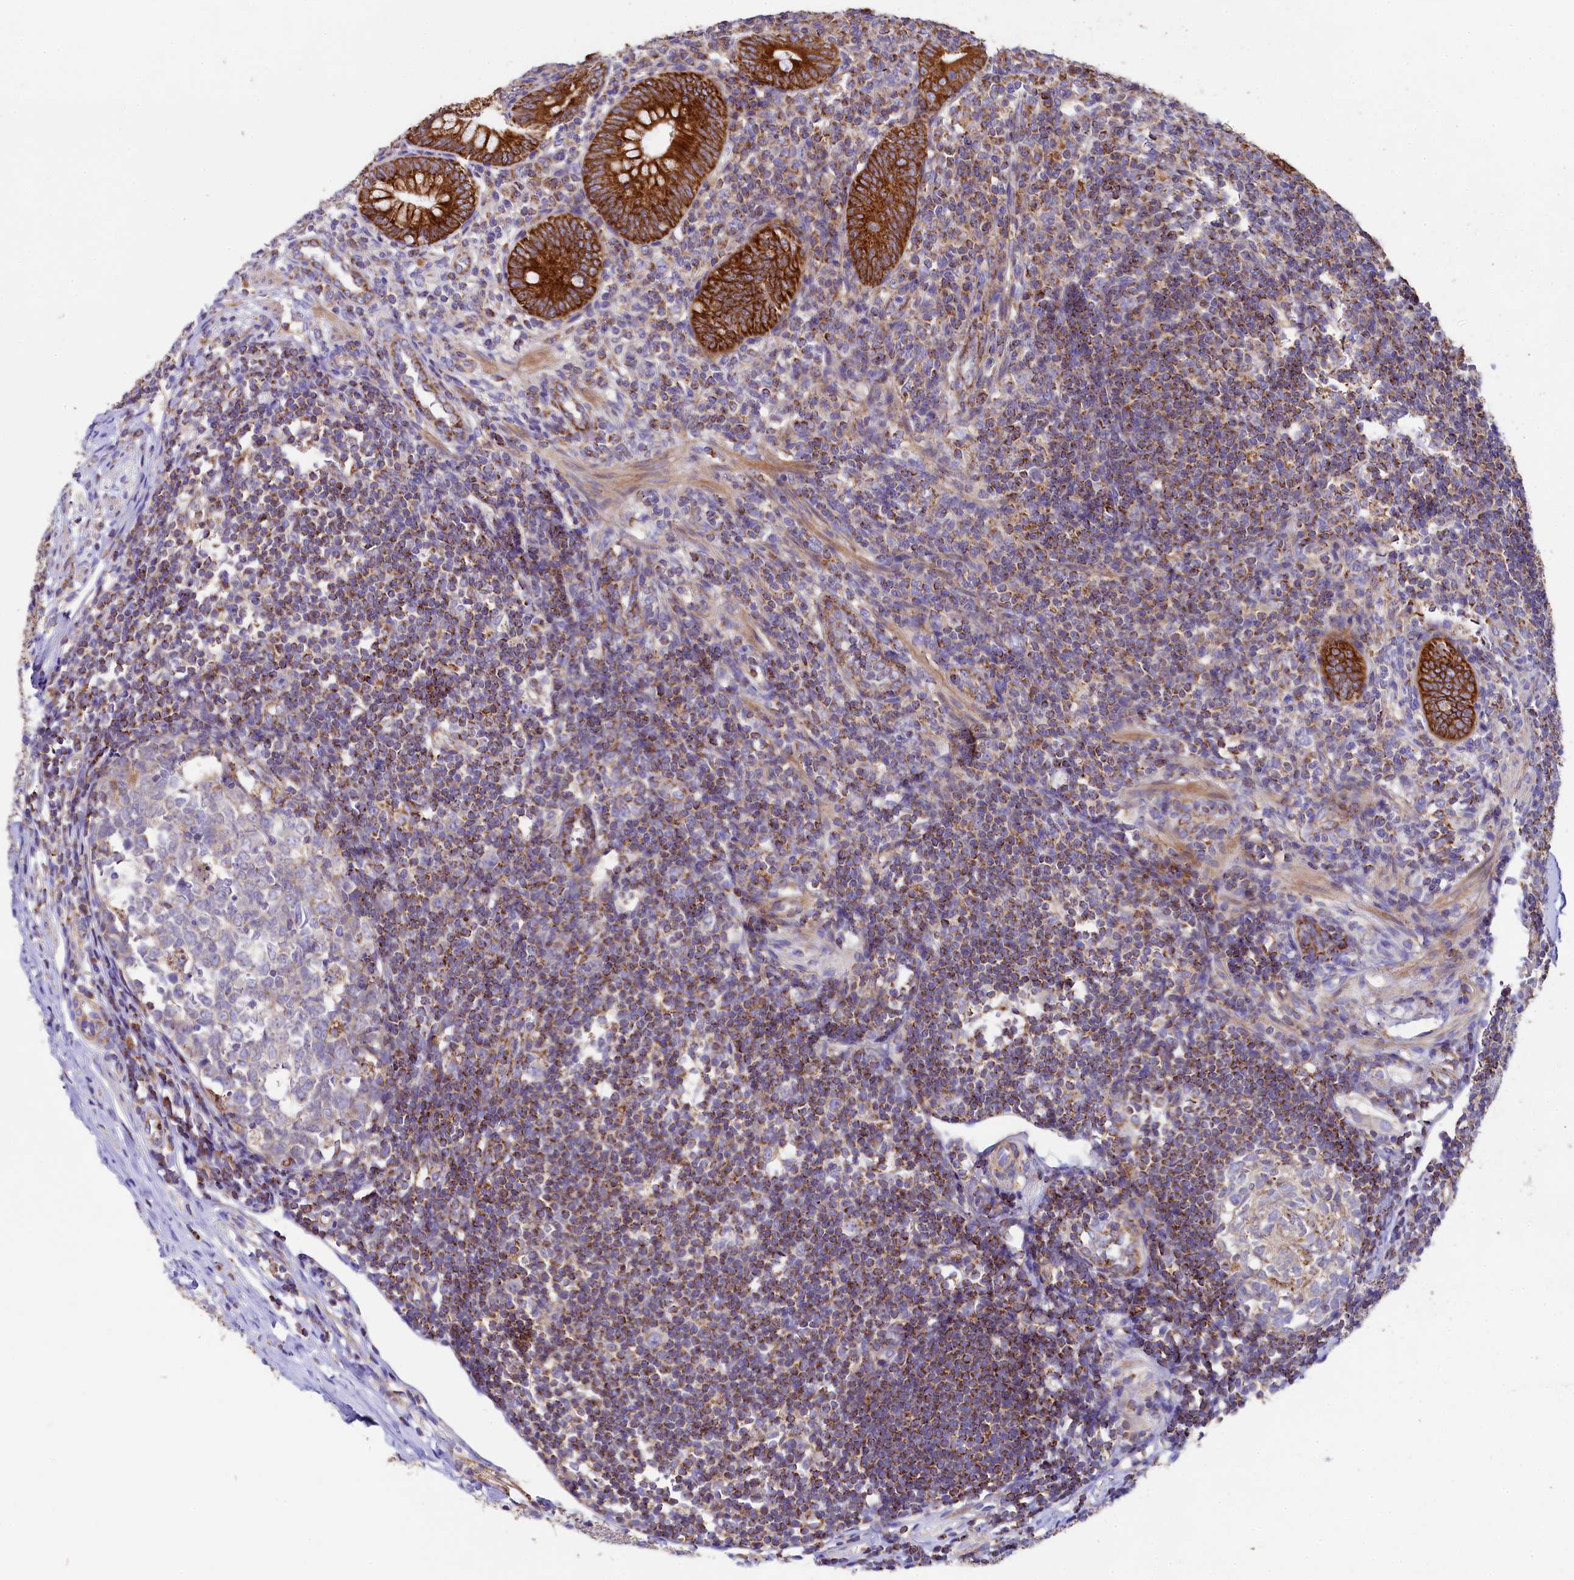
{"staining": {"intensity": "strong", "quantity": ">75%", "location": "cytoplasmic/membranous"}, "tissue": "appendix", "cell_type": "Glandular cells", "image_type": "normal", "snomed": [{"axis": "morphology", "description": "Normal tissue, NOS"}, {"axis": "topography", "description": "Appendix"}], "caption": "Immunohistochemistry (IHC) of benign human appendix reveals high levels of strong cytoplasmic/membranous positivity in approximately >75% of glandular cells.", "gene": "CLYBL", "patient": {"sex": "male", "age": 14}}